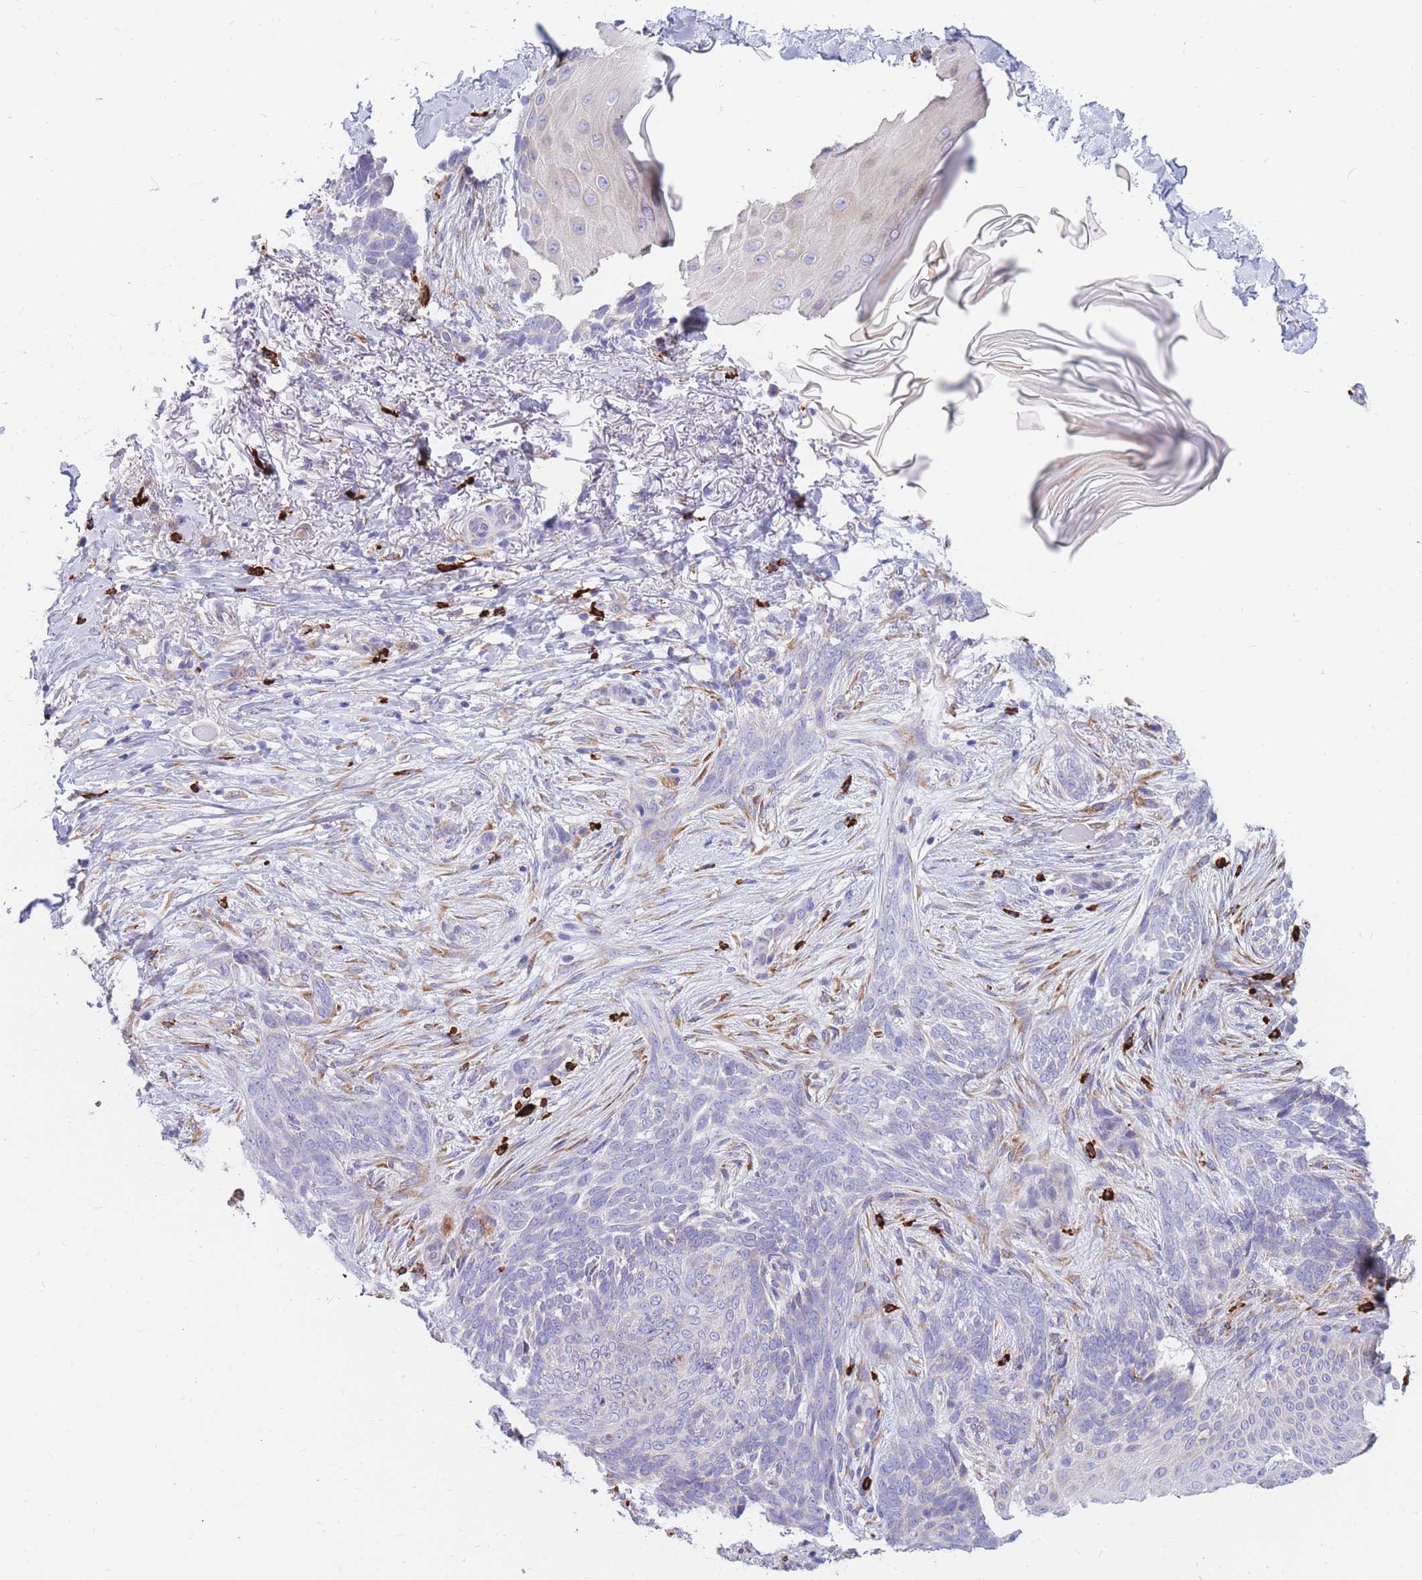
{"staining": {"intensity": "negative", "quantity": "none", "location": "none"}, "tissue": "skin cancer", "cell_type": "Tumor cells", "image_type": "cancer", "snomed": [{"axis": "morphology", "description": "Normal tissue, NOS"}, {"axis": "morphology", "description": "Basal cell carcinoma"}, {"axis": "topography", "description": "Skin"}], "caption": "Immunohistochemical staining of human skin basal cell carcinoma reveals no significant staining in tumor cells.", "gene": "TPSD1", "patient": {"sex": "female", "age": 67}}